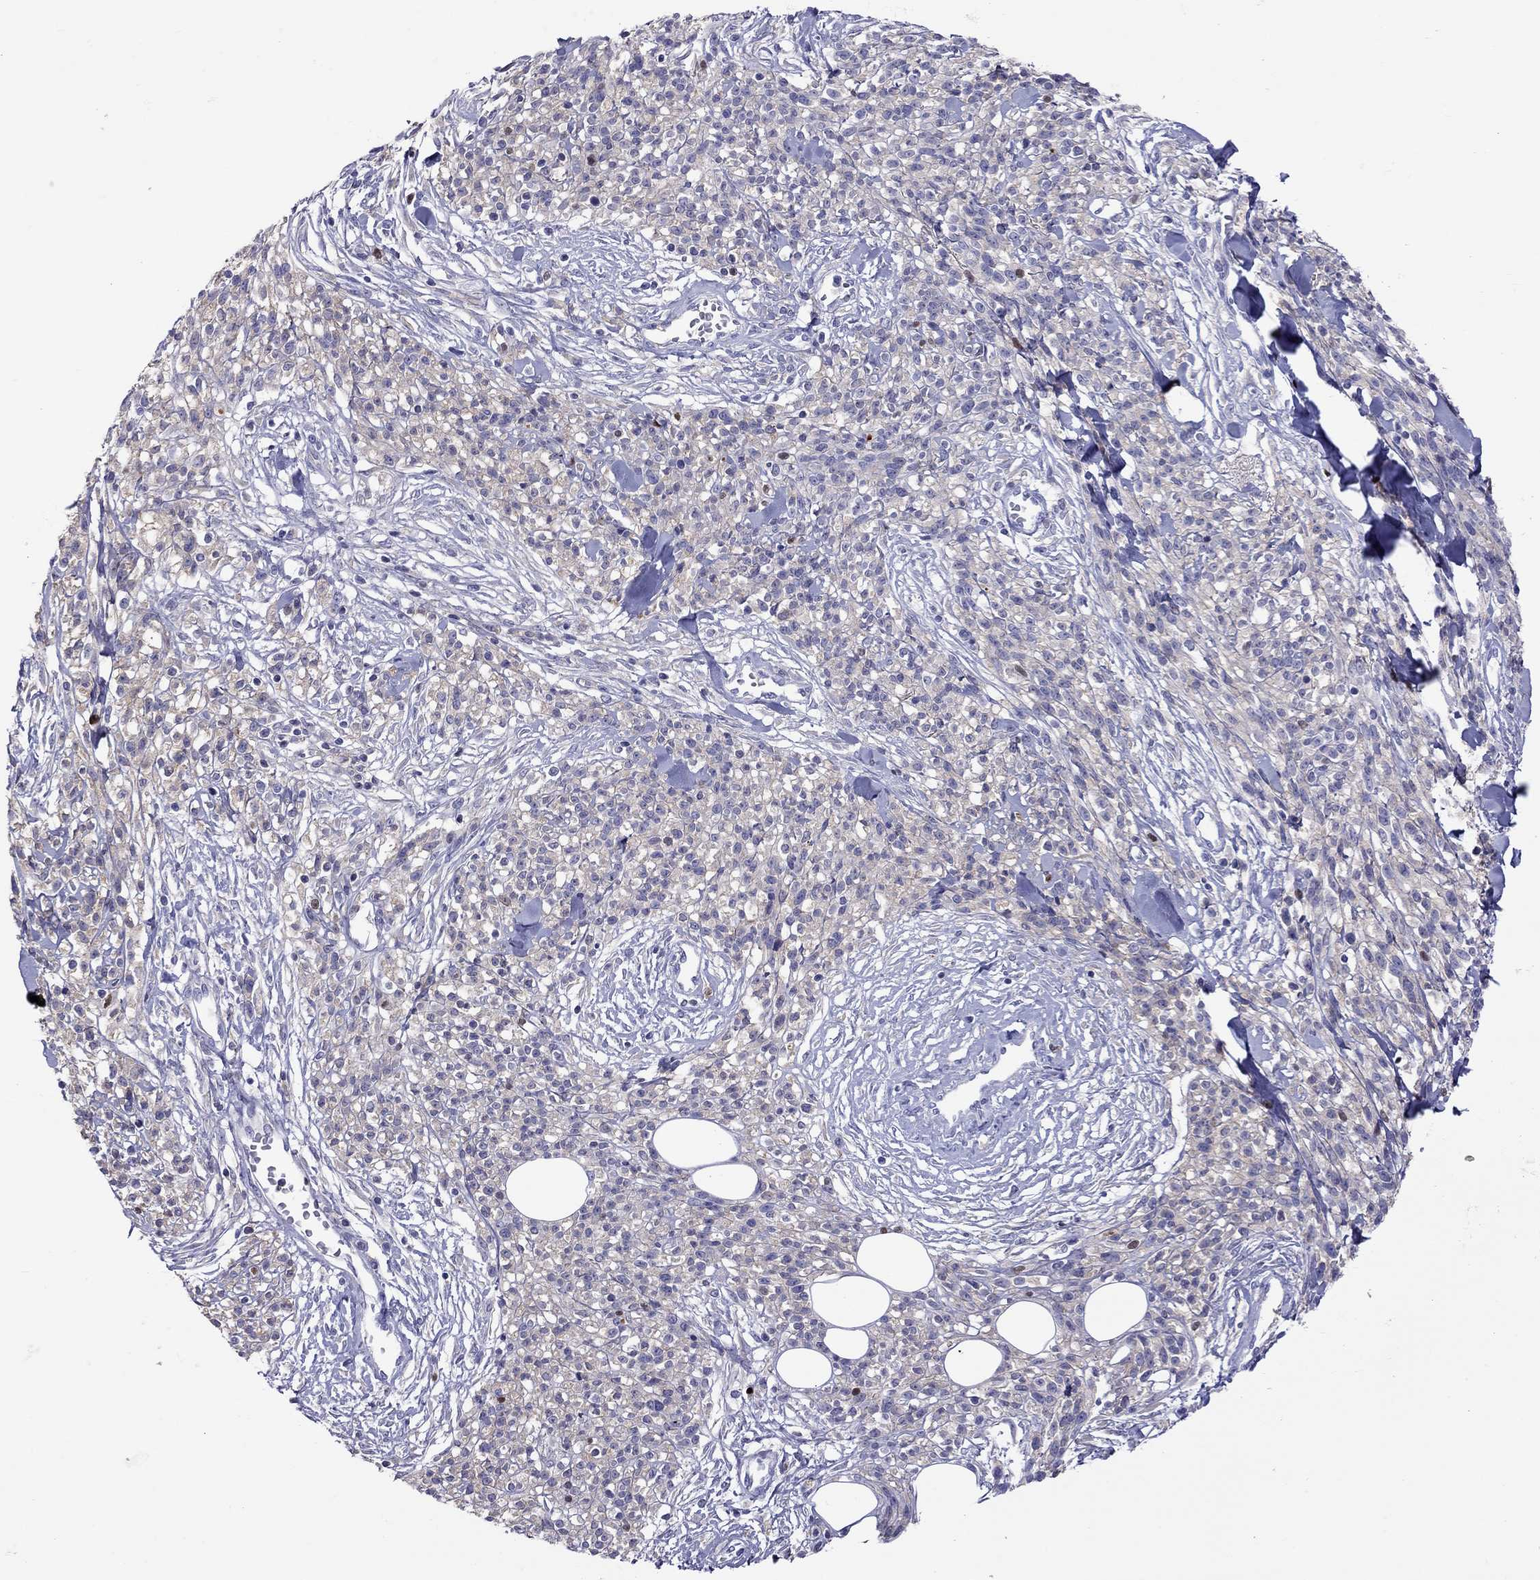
{"staining": {"intensity": "negative", "quantity": "none", "location": "none"}, "tissue": "melanoma", "cell_type": "Tumor cells", "image_type": "cancer", "snomed": [{"axis": "morphology", "description": "Malignant melanoma, NOS"}, {"axis": "topography", "description": "Skin"}, {"axis": "topography", "description": "Skin of trunk"}], "caption": "Protein analysis of malignant melanoma exhibits no significant staining in tumor cells. The staining was performed using DAB to visualize the protein expression in brown, while the nuclei were stained in blue with hematoxylin (Magnification: 20x).", "gene": "SERPINA3", "patient": {"sex": "male", "age": 74}}